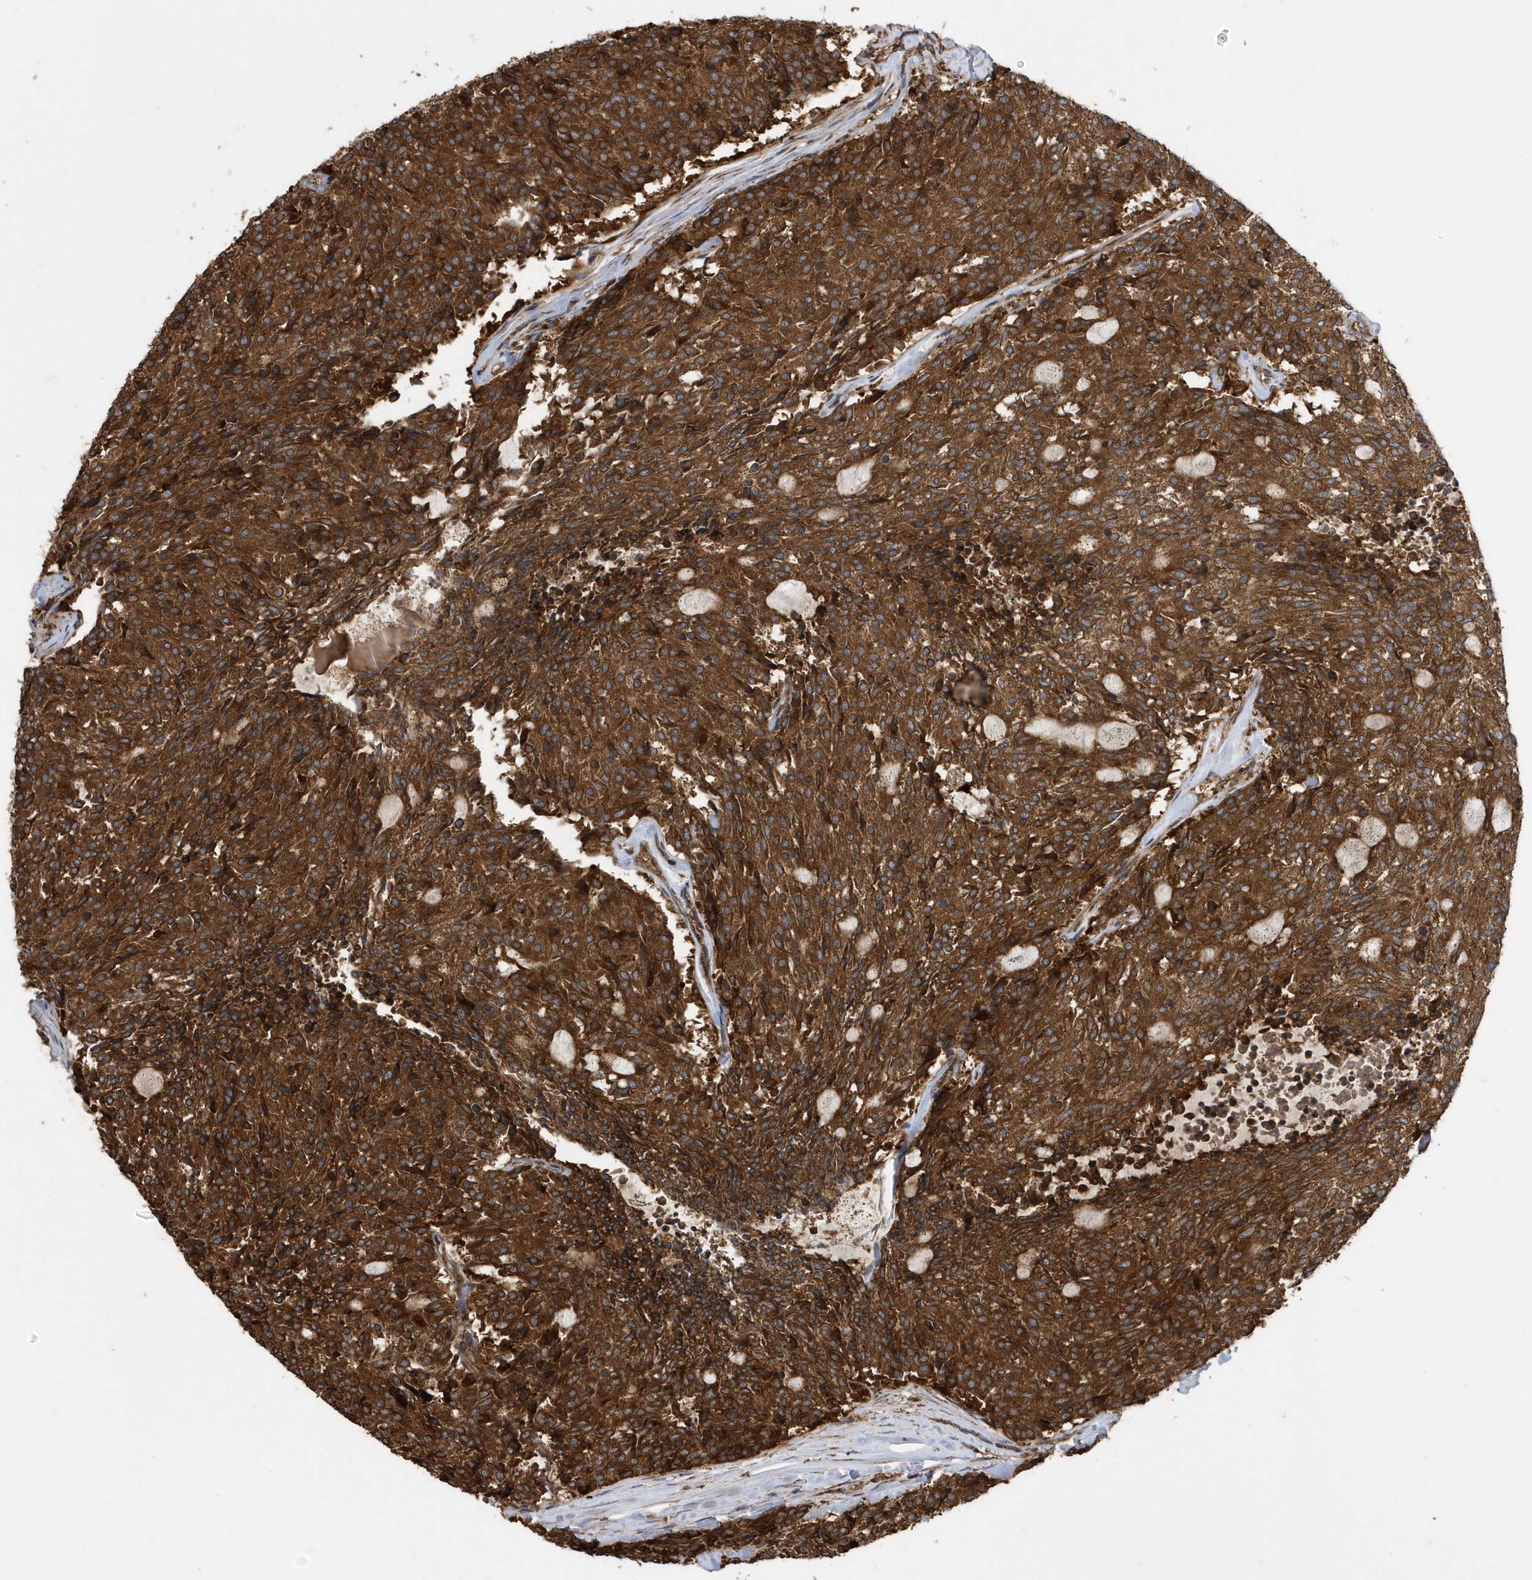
{"staining": {"intensity": "strong", "quantity": ">75%", "location": "cytoplasmic/membranous"}, "tissue": "carcinoid", "cell_type": "Tumor cells", "image_type": "cancer", "snomed": [{"axis": "morphology", "description": "Carcinoid, malignant, NOS"}, {"axis": "topography", "description": "Pancreas"}], "caption": "Brown immunohistochemical staining in human carcinoid exhibits strong cytoplasmic/membranous expression in approximately >75% of tumor cells.", "gene": "WASHC5", "patient": {"sex": "female", "age": 54}}